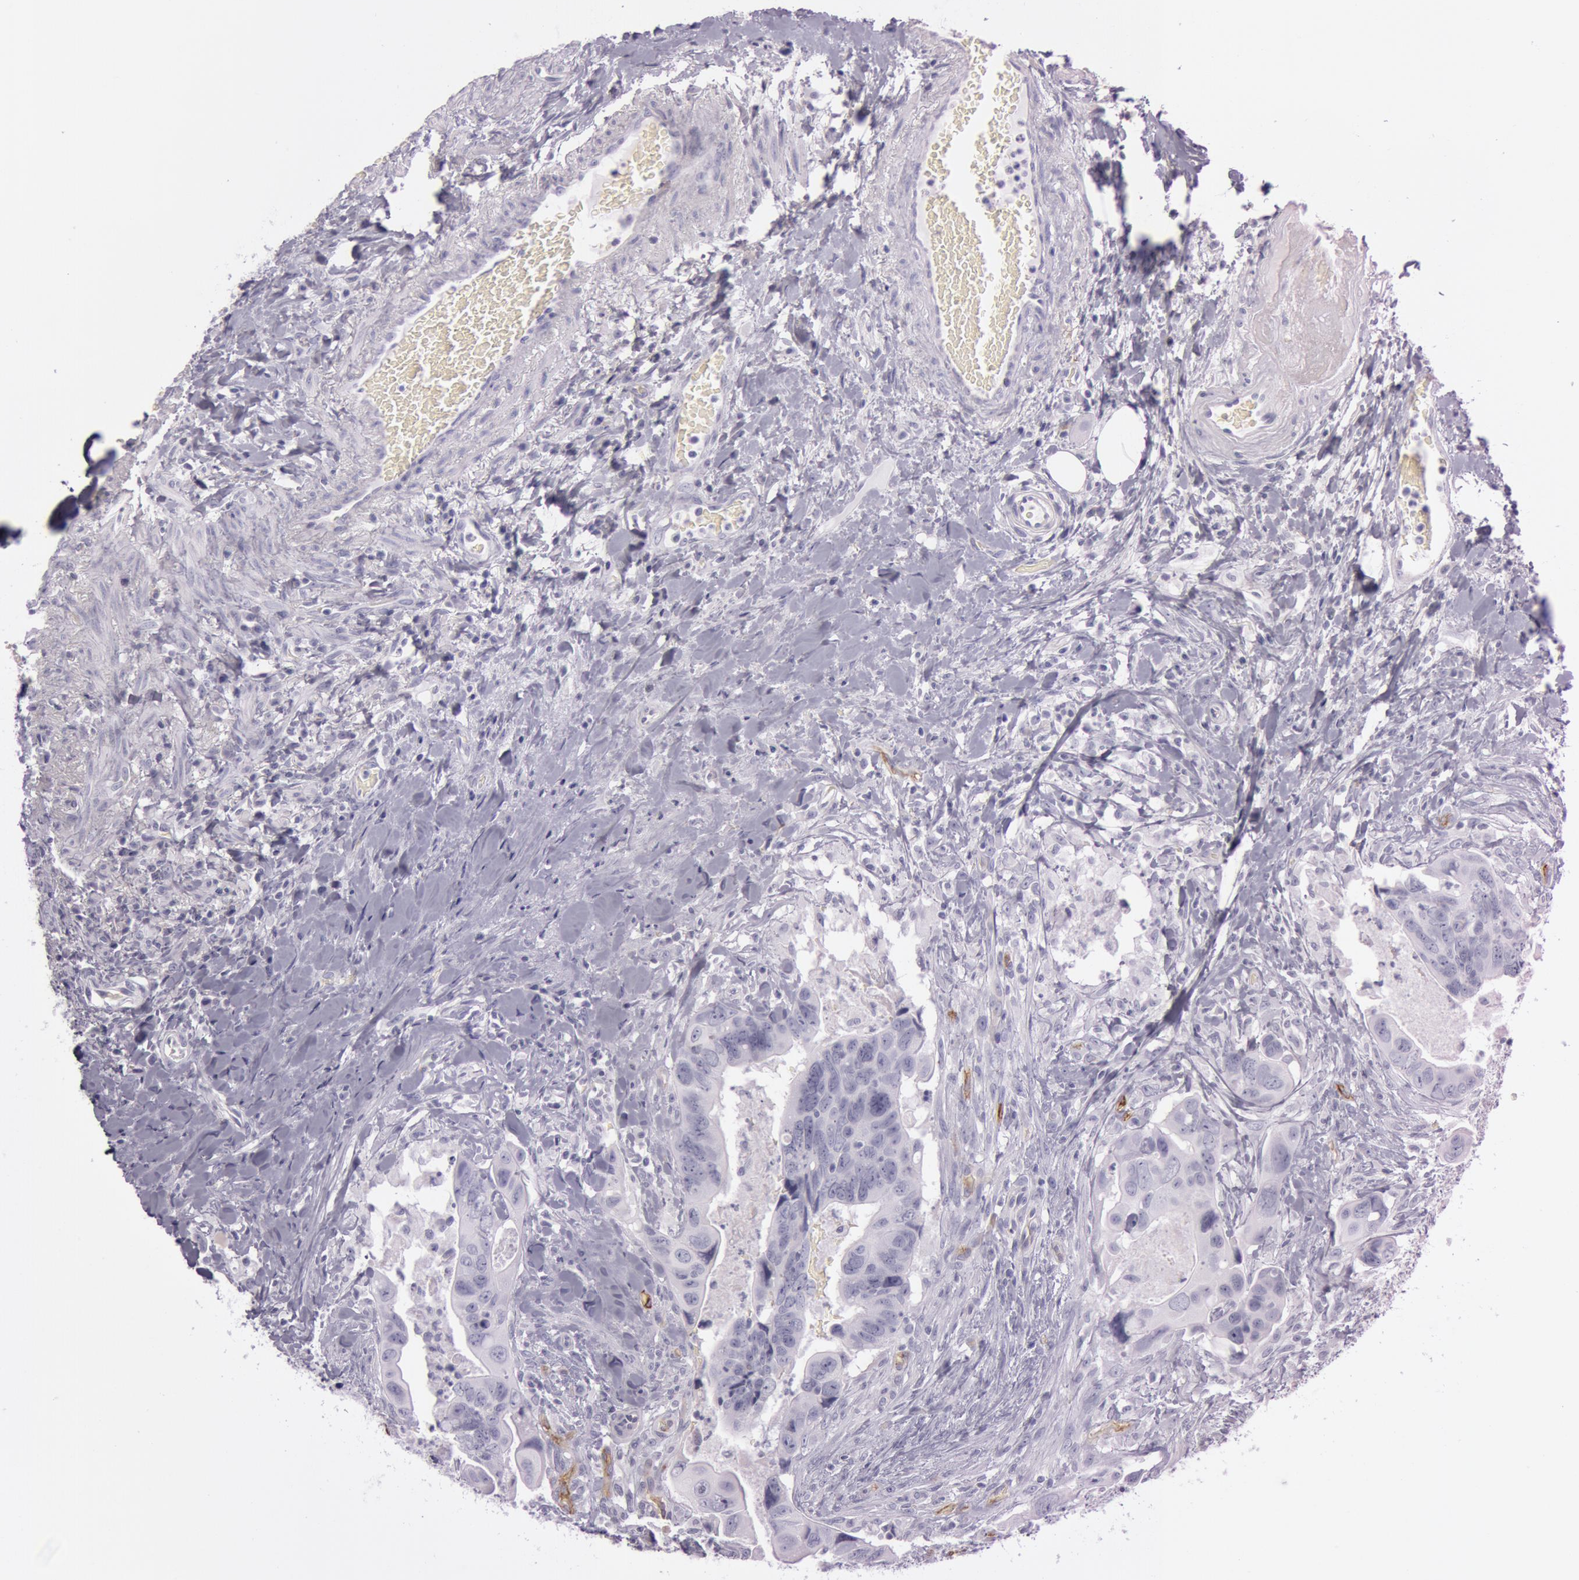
{"staining": {"intensity": "negative", "quantity": "none", "location": "none"}, "tissue": "colorectal cancer", "cell_type": "Tumor cells", "image_type": "cancer", "snomed": [{"axis": "morphology", "description": "Adenocarcinoma, NOS"}, {"axis": "topography", "description": "Rectum"}], "caption": "Photomicrograph shows no protein expression in tumor cells of colorectal adenocarcinoma tissue.", "gene": "FOLH1", "patient": {"sex": "male", "age": 53}}